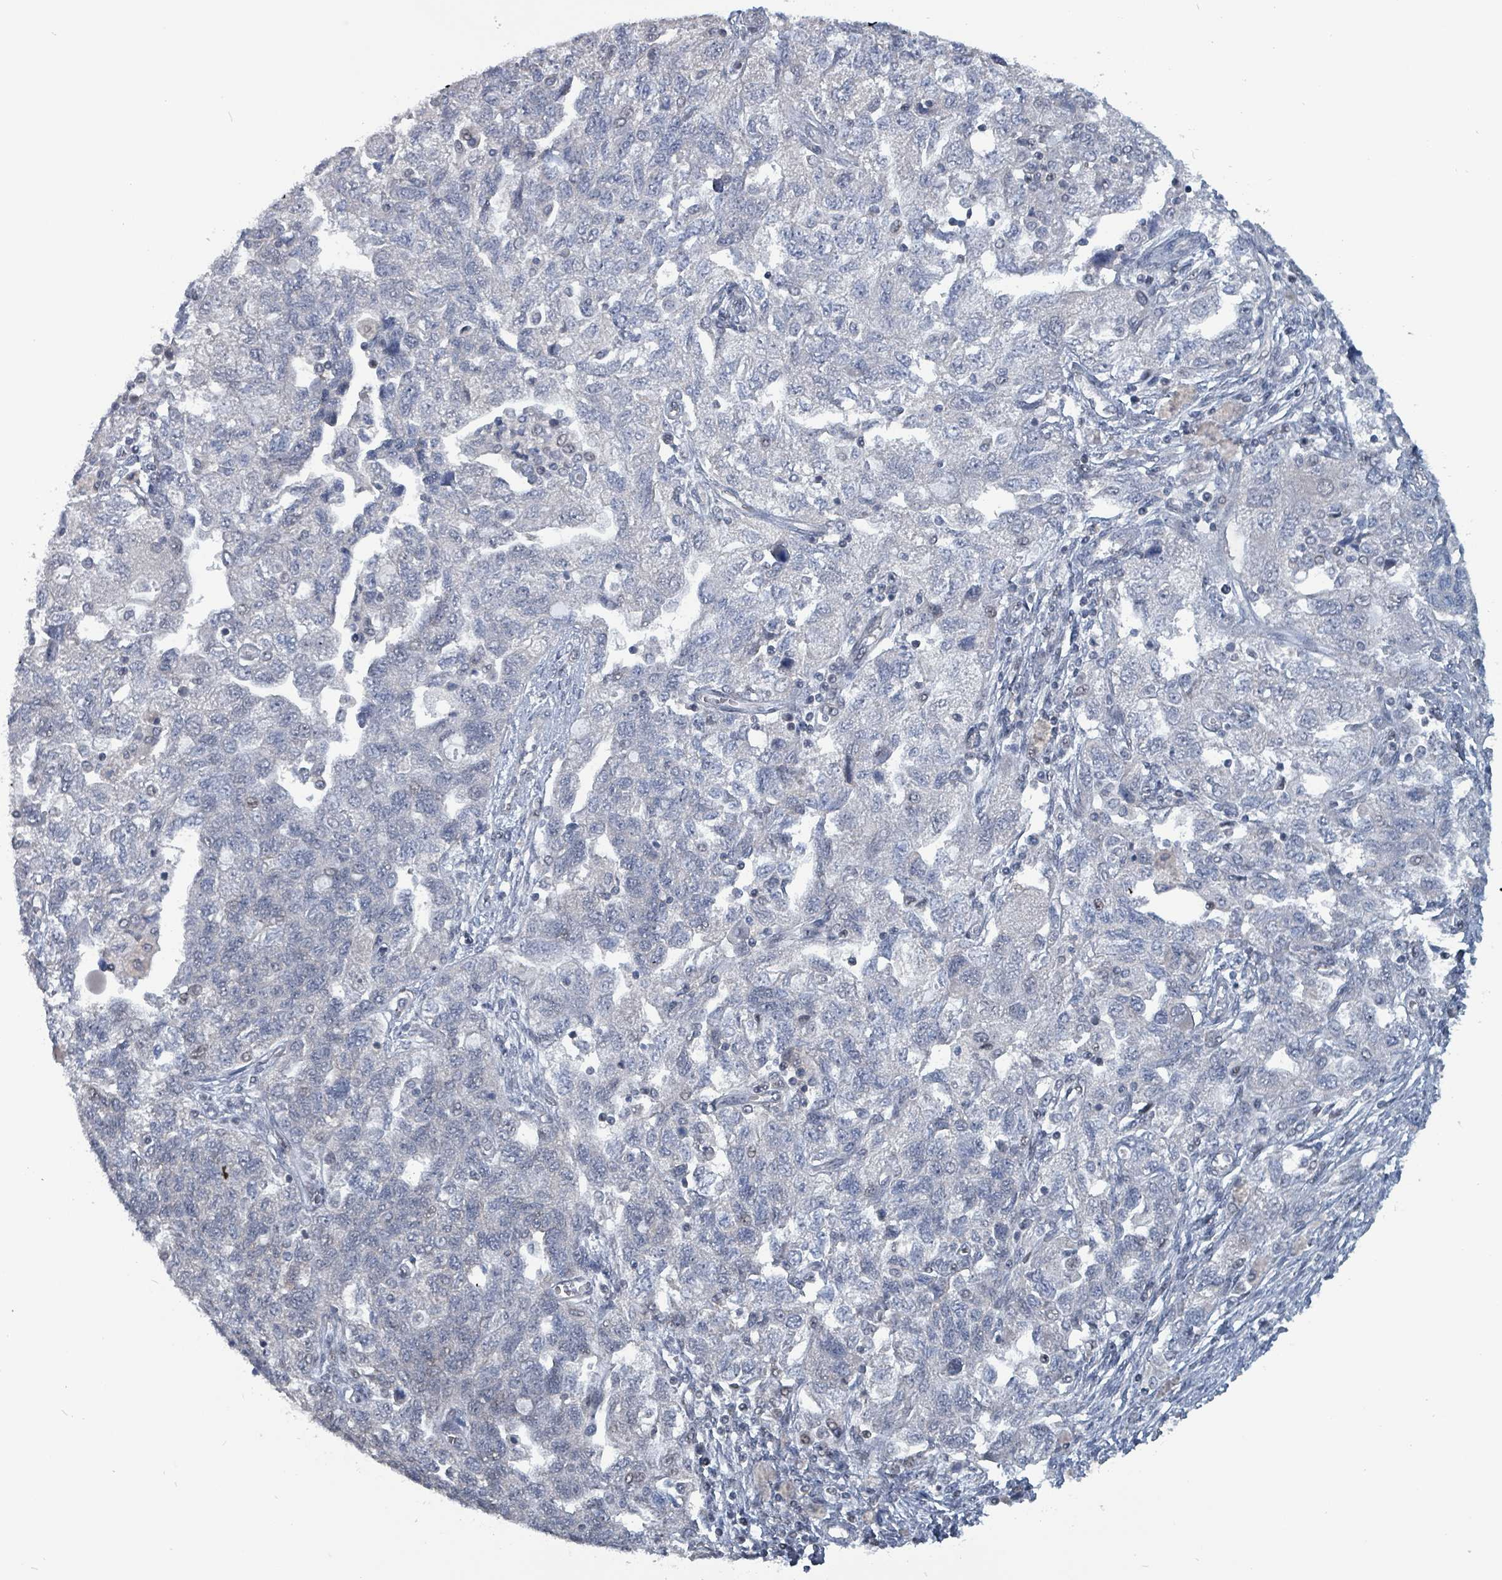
{"staining": {"intensity": "negative", "quantity": "none", "location": "none"}, "tissue": "ovarian cancer", "cell_type": "Tumor cells", "image_type": "cancer", "snomed": [{"axis": "morphology", "description": "Carcinoma, NOS"}, {"axis": "morphology", "description": "Cystadenocarcinoma, serous, NOS"}, {"axis": "topography", "description": "Ovary"}], "caption": "This is a image of IHC staining of ovarian cancer (carcinoma), which shows no positivity in tumor cells. (Brightfield microscopy of DAB (3,3'-diaminobenzidine) immunohistochemistry (IHC) at high magnification).", "gene": "BIVM", "patient": {"sex": "female", "age": 69}}